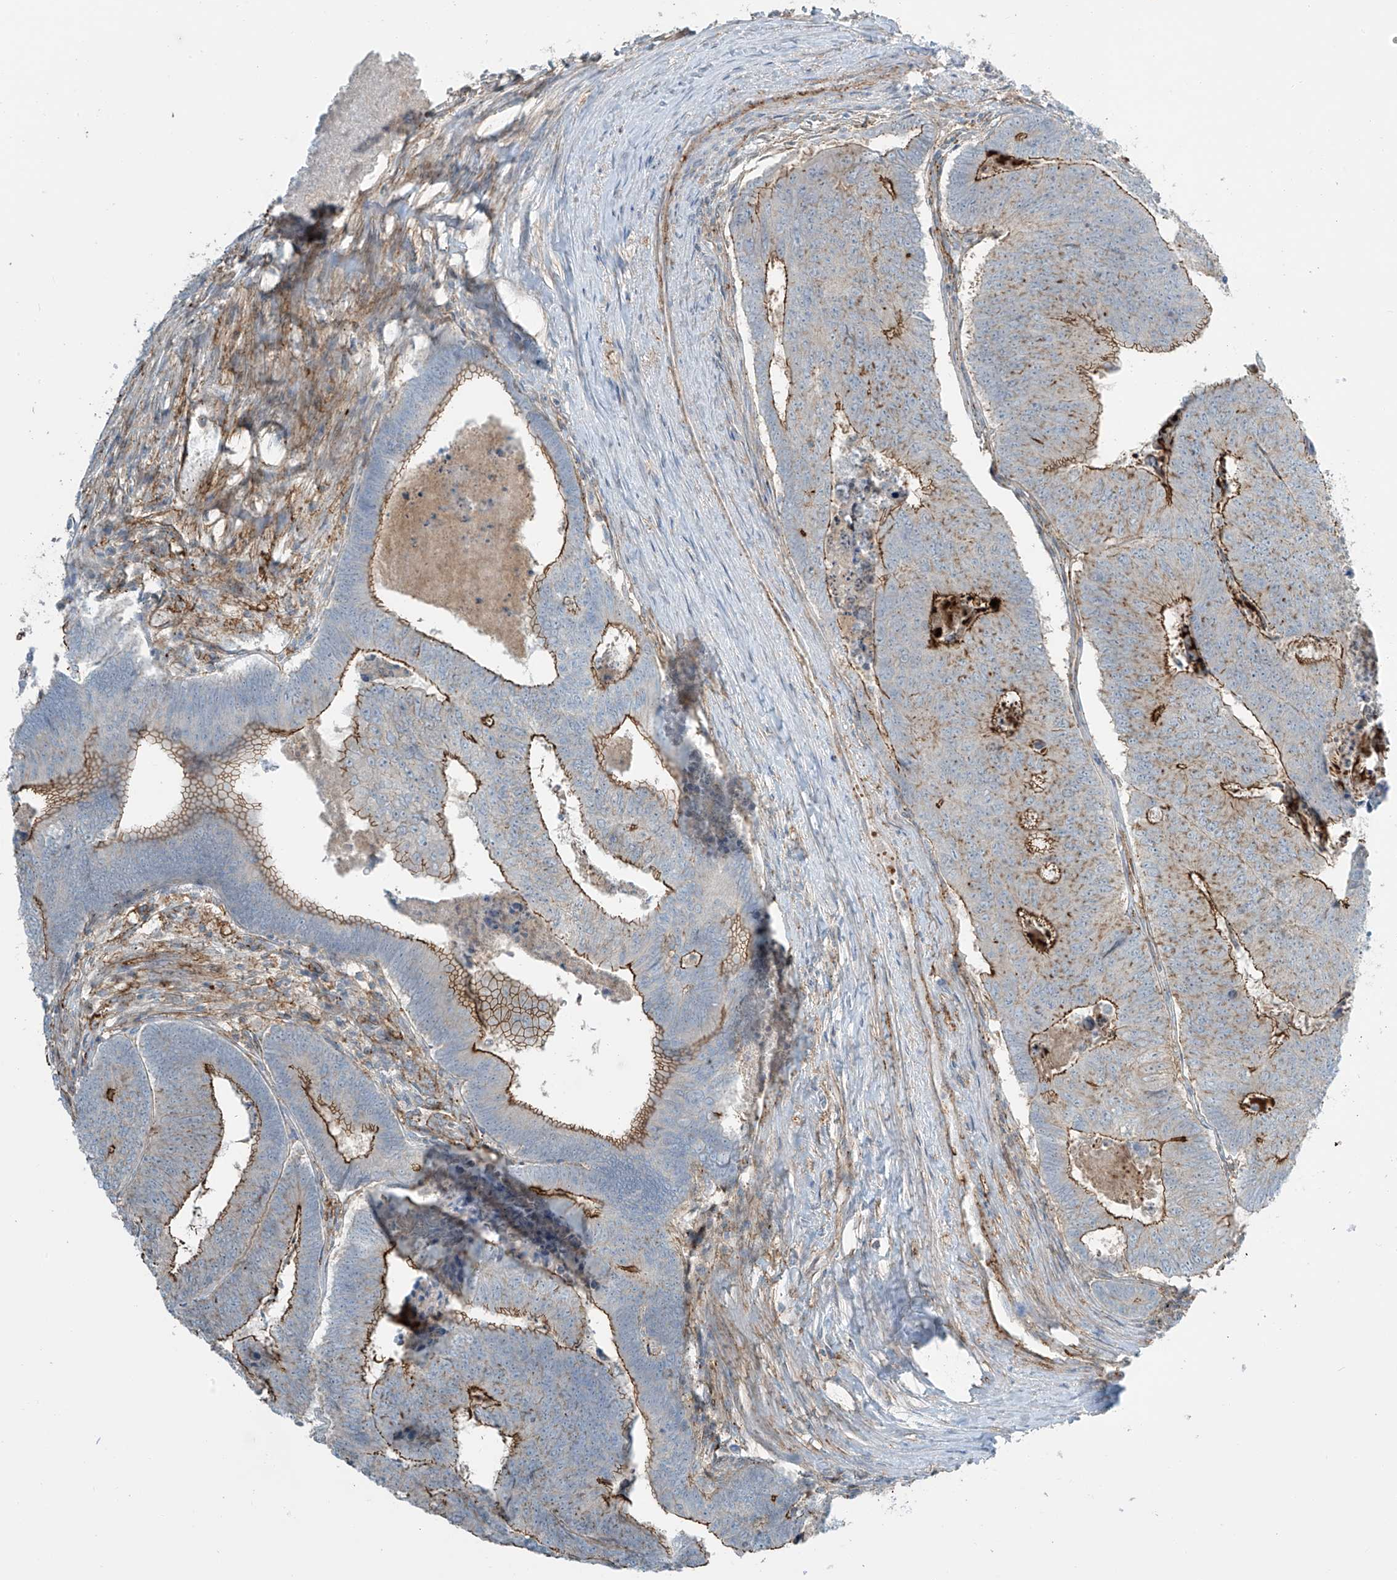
{"staining": {"intensity": "moderate", "quantity": ">75%", "location": "cytoplasmic/membranous"}, "tissue": "colorectal cancer", "cell_type": "Tumor cells", "image_type": "cancer", "snomed": [{"axis": "morphology", "description": "Adenocarcinoma, NOS"}, {"axis": "topography", "description": "Colon"}], "caption": "Immunohistochemistry (IHC) of colorectal cancer exhibits medium levels of moderate cytoplasmic/membranous positivity in approximately >75% of tumor cells.", "gene": "SLC9A2", "patient": {"sex": "female", "age": 67}}